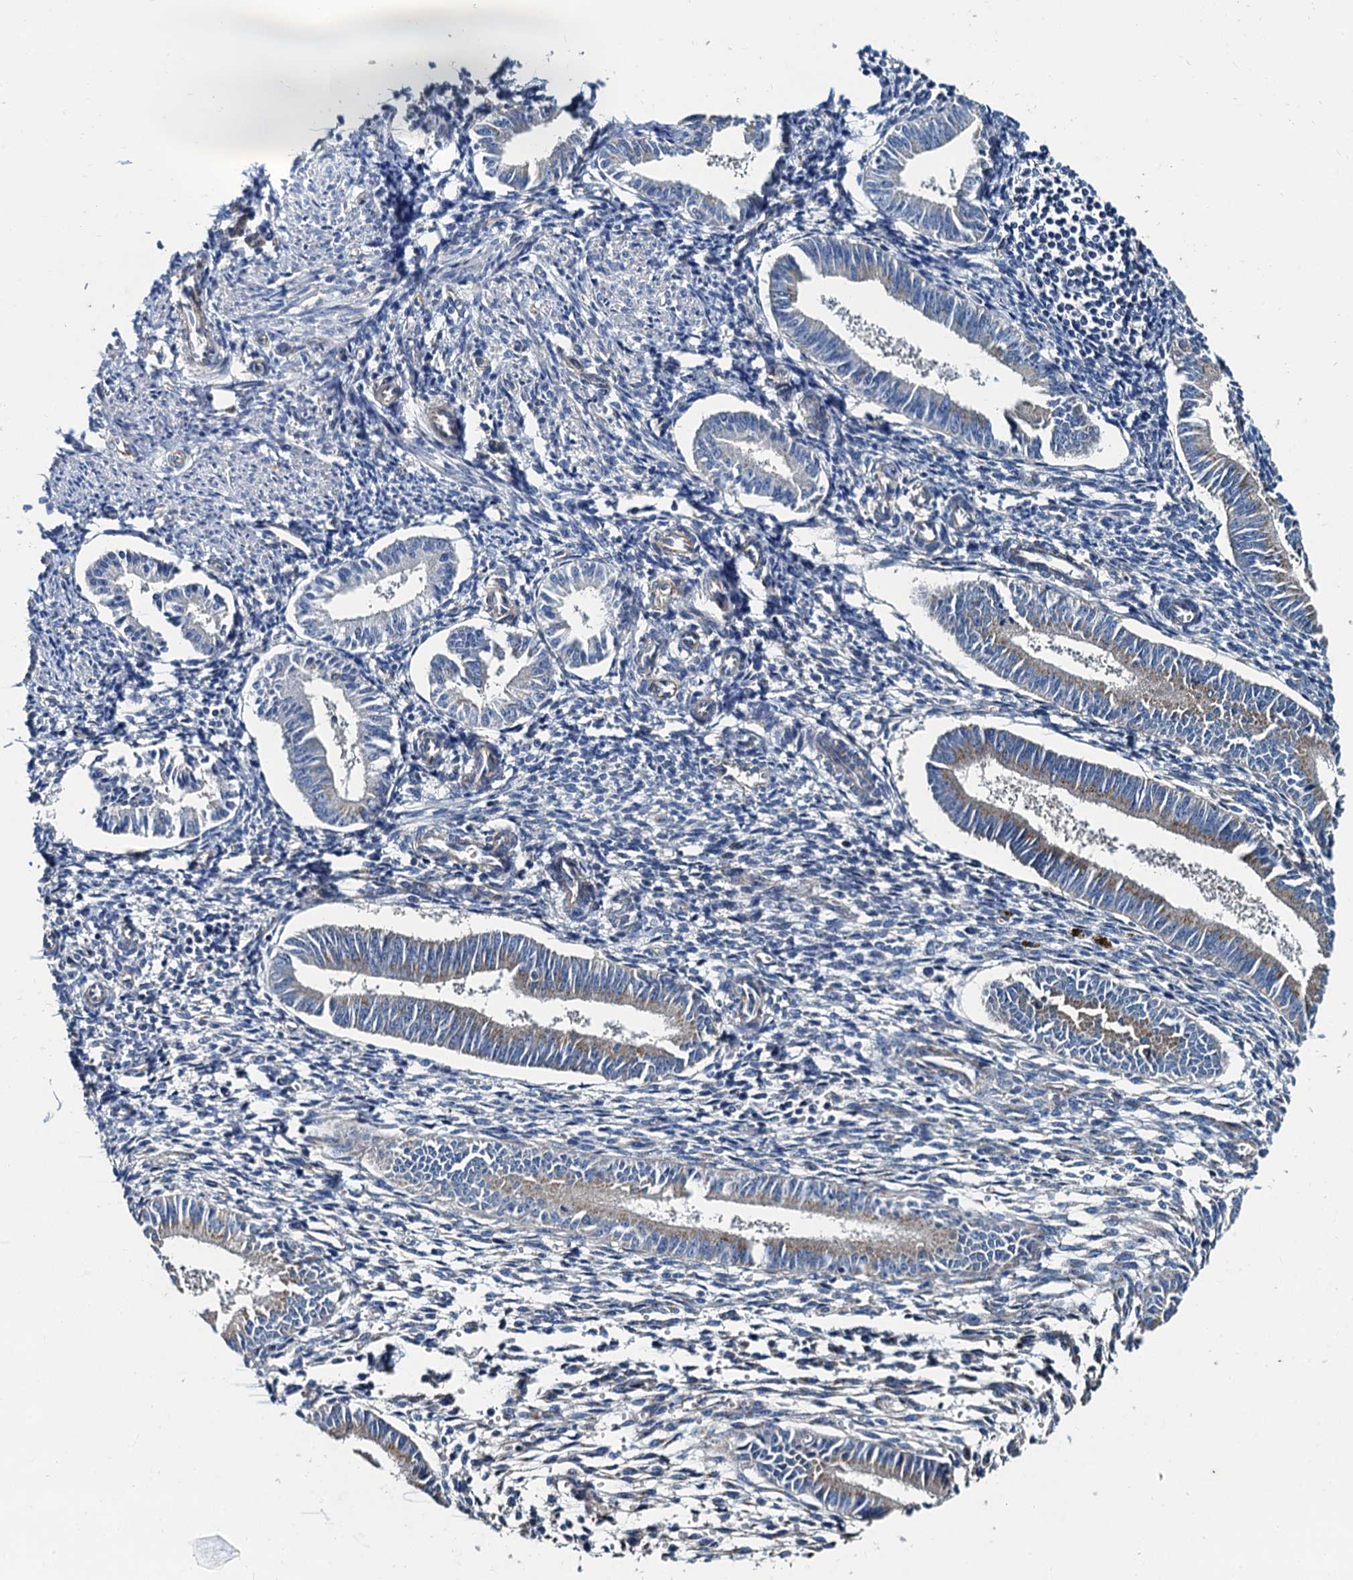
{"staining": {"intensity": "negative", "quantity": "none", "location": "none"}, "tissue": "endometrium", "cell_type": "Cells in endometrial stroma", "image_type": "normal", "snomed": [{"axis": "morphology", "description": "Normal tissue, NOS"}, {"axis": "topography", "description": "Uterus"}, {"axis": "topography", "description": "Endometrium"}], "caption": "Normal endometrium was stained to show a protein in brown. There is no significant positivity in cells in endometrial stroma.", "gene": "NGRN", "patient": {"sex": "female", "age": 48}}